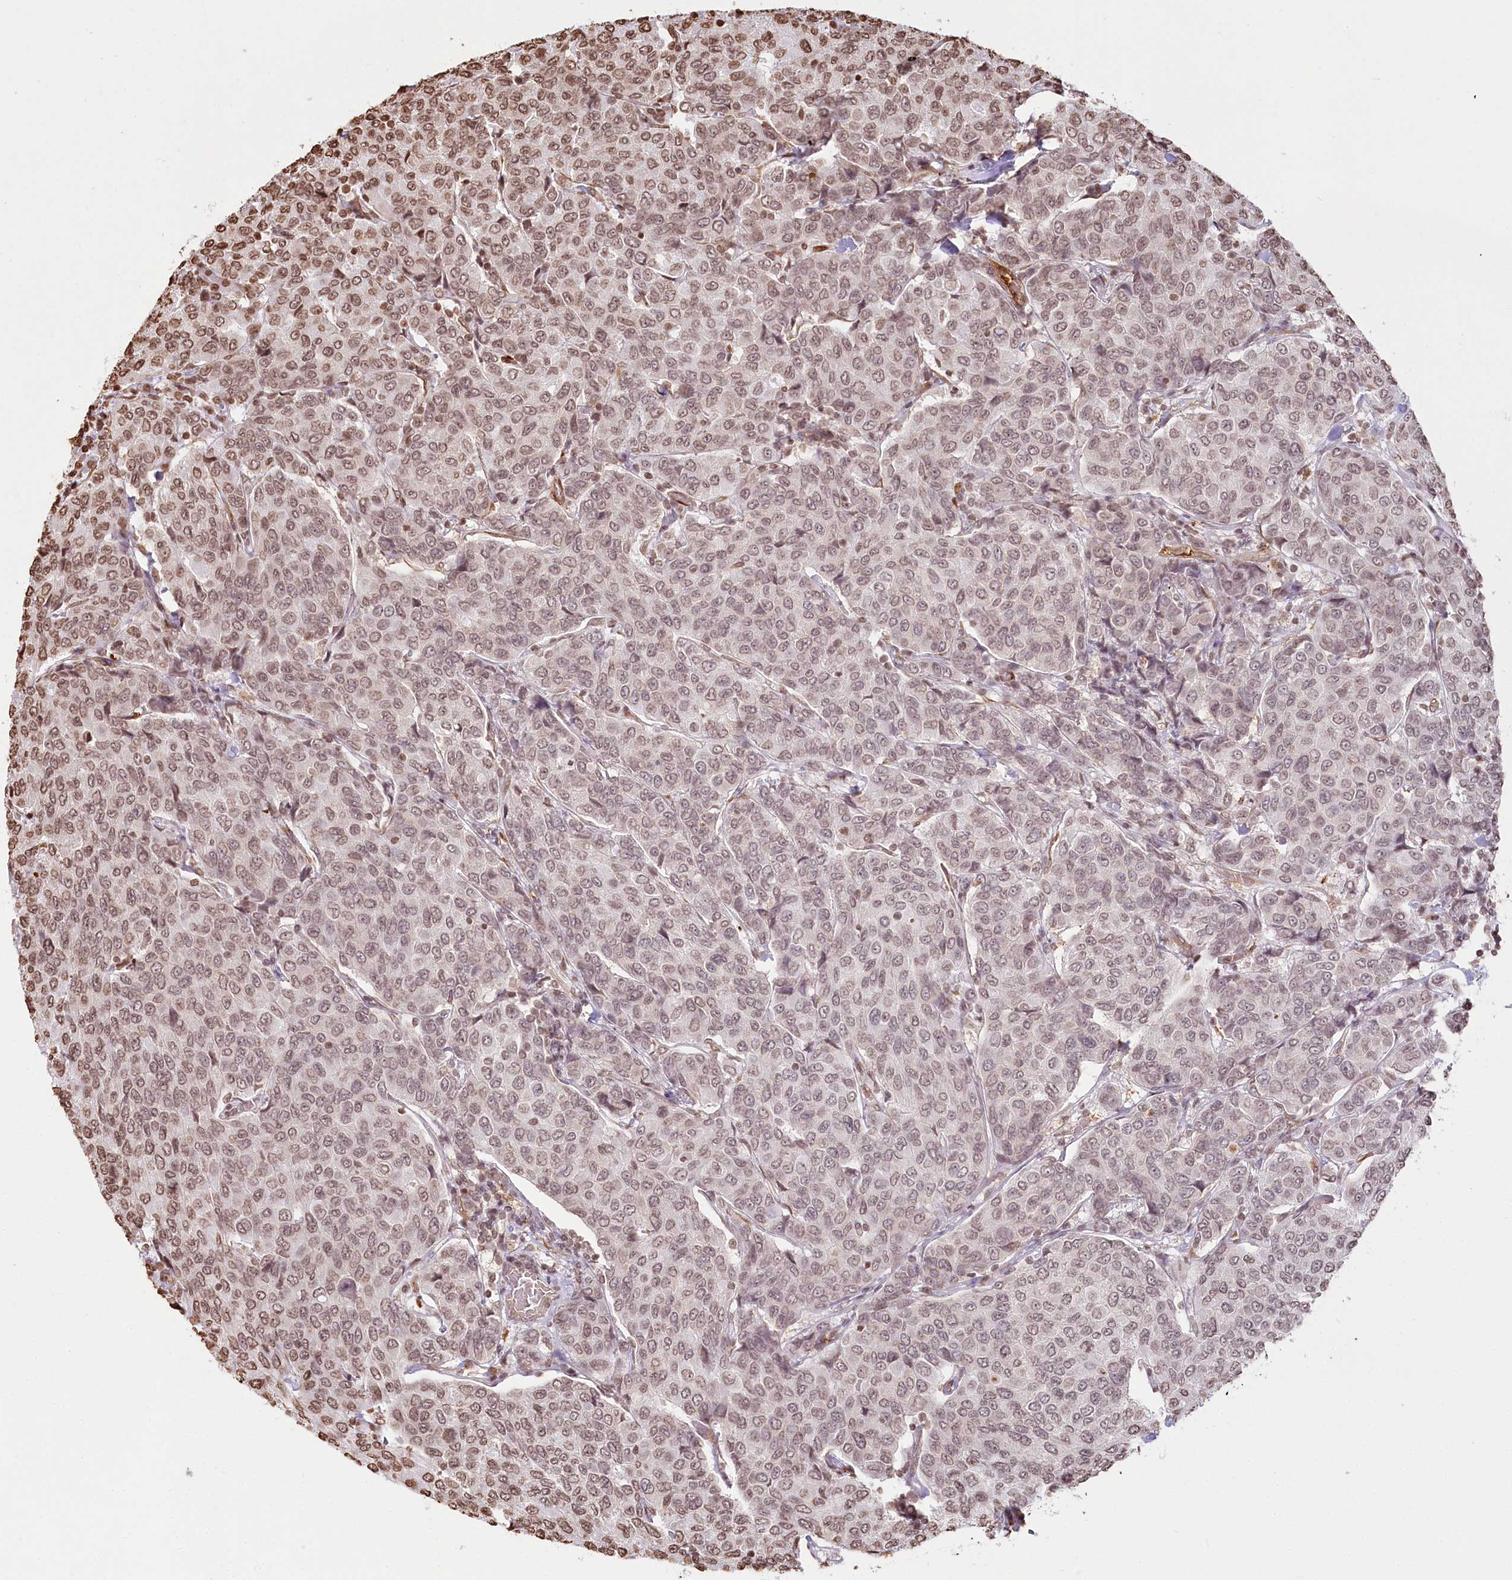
{"staining": {"intensity": "moderate", "quantity": ">75%", "location": "nuclear"}, "tissue": "breast cancer", "cell_type": "Tumor cells", "image_type": "cancer", "snomed": [{"axis": "morphology", "description": "Duct carcinoma"}, {"axis": "topography", "description": "Breast"}], "caption": "Breast cancer stained with DAB immunohistochemistry (IHC) displays medium levels of moderate nuclear positivity in approximately >75% of tumor cells.", "gene": "FAM13A", "patient": {"sex": "female", "age": 55}}